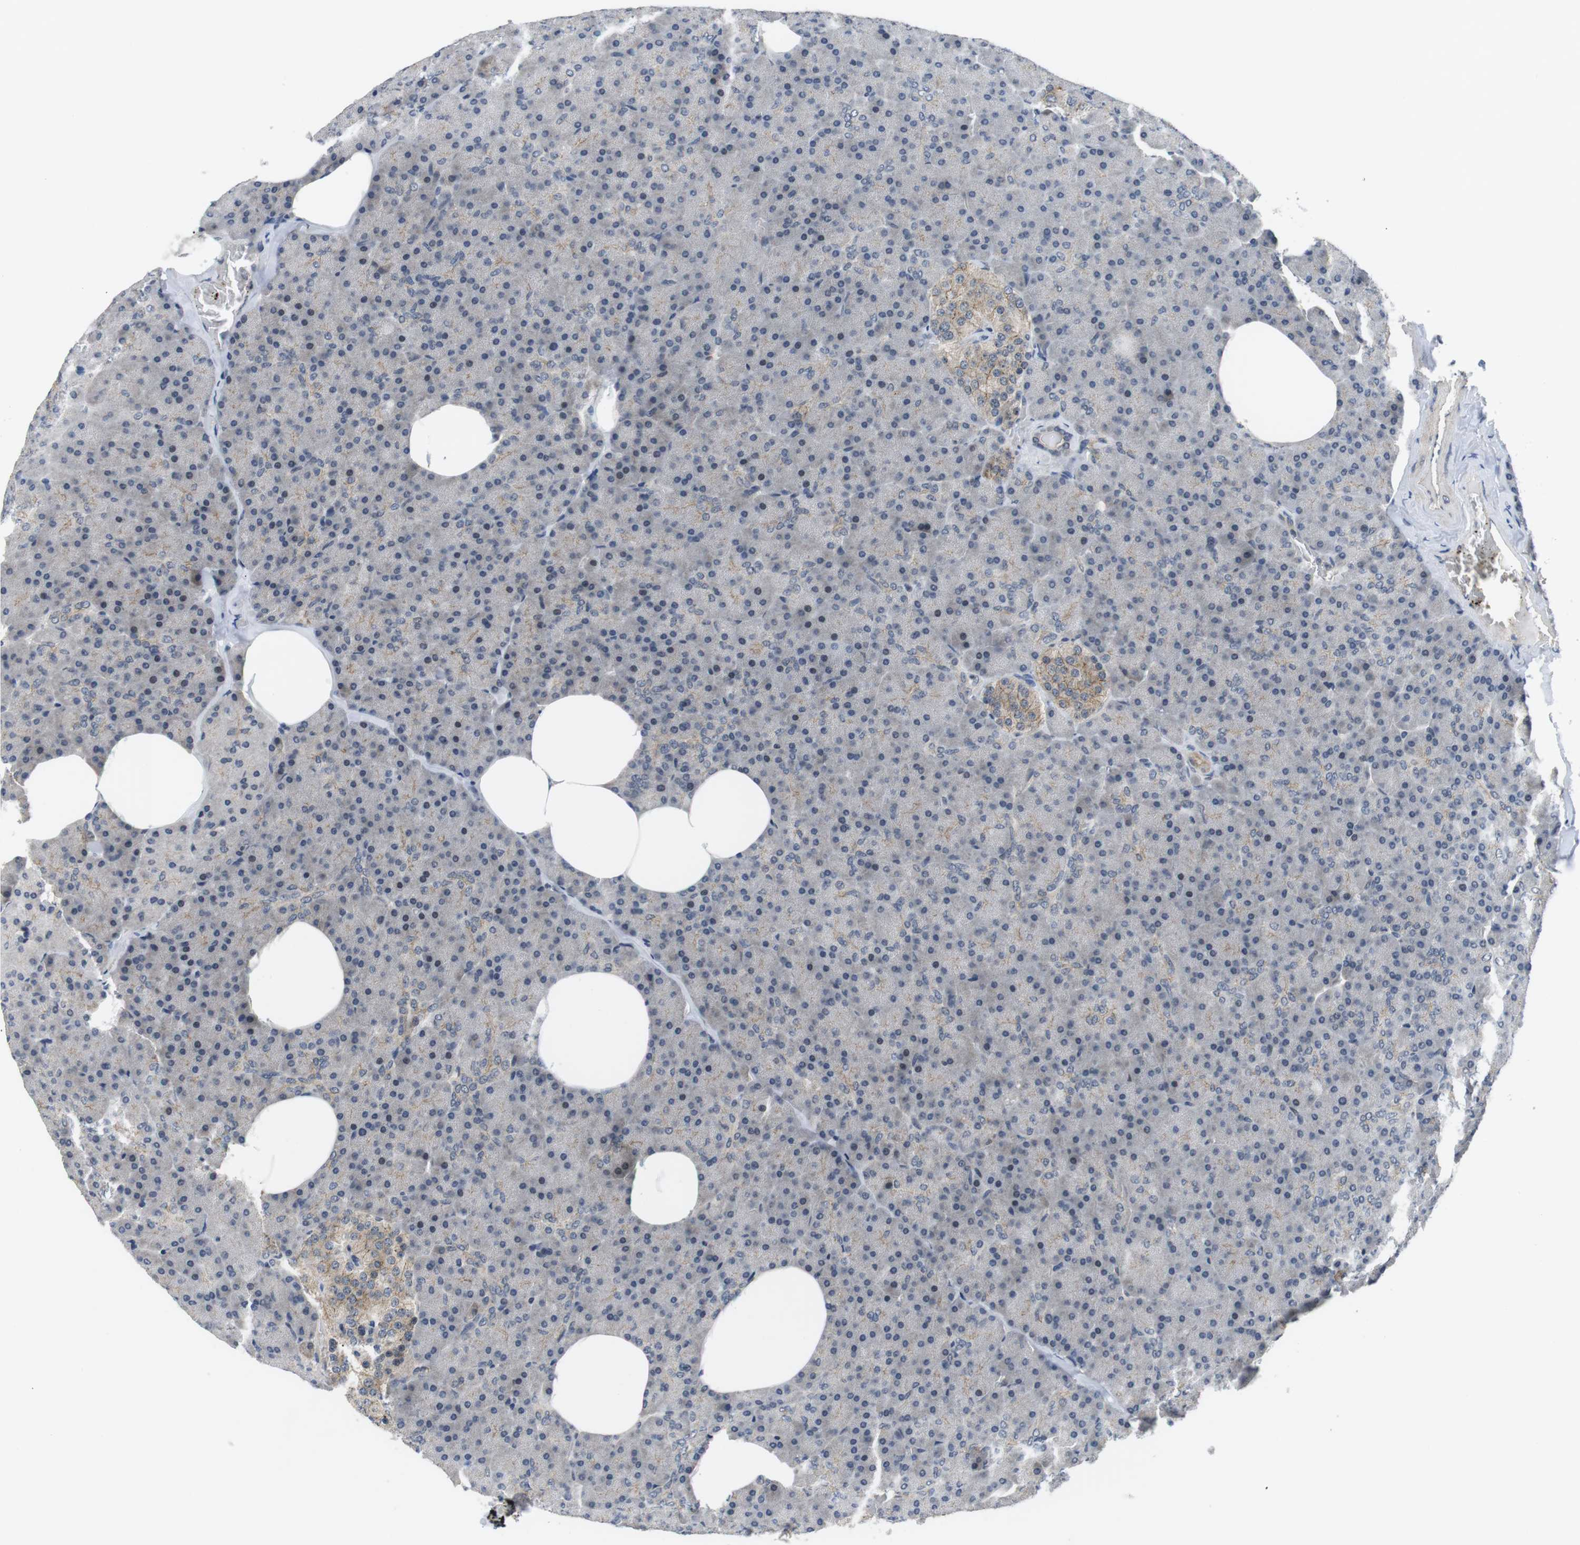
{"staining": {"intensity": "moderate", "quantity": "25%-75%", "location": "cytoplasmic/membranous,nuclear"}, "tissue": "pancreas", "cell_type": "Exocrine glandular cells", "image_type": "normal", "snomed": [{"axis": "morphology", "description": "Normal tissue, NOS"}, {"axis": "topography", "description": "Pancreas"}], "caption": "Benign pancreas was stained to show a protein in brown. There is medium levels of moderate cytoplasmic/membranous,nuclear positivity in approximately 25%-75% of exocrine glandular cells. The protein is stained brown, and the nuclei are stained in blue (DAB IHC with brightfield microscopy, high magnification).", "gene": "NECTIN1", "patient": {"sex": "female", "age": 35}}